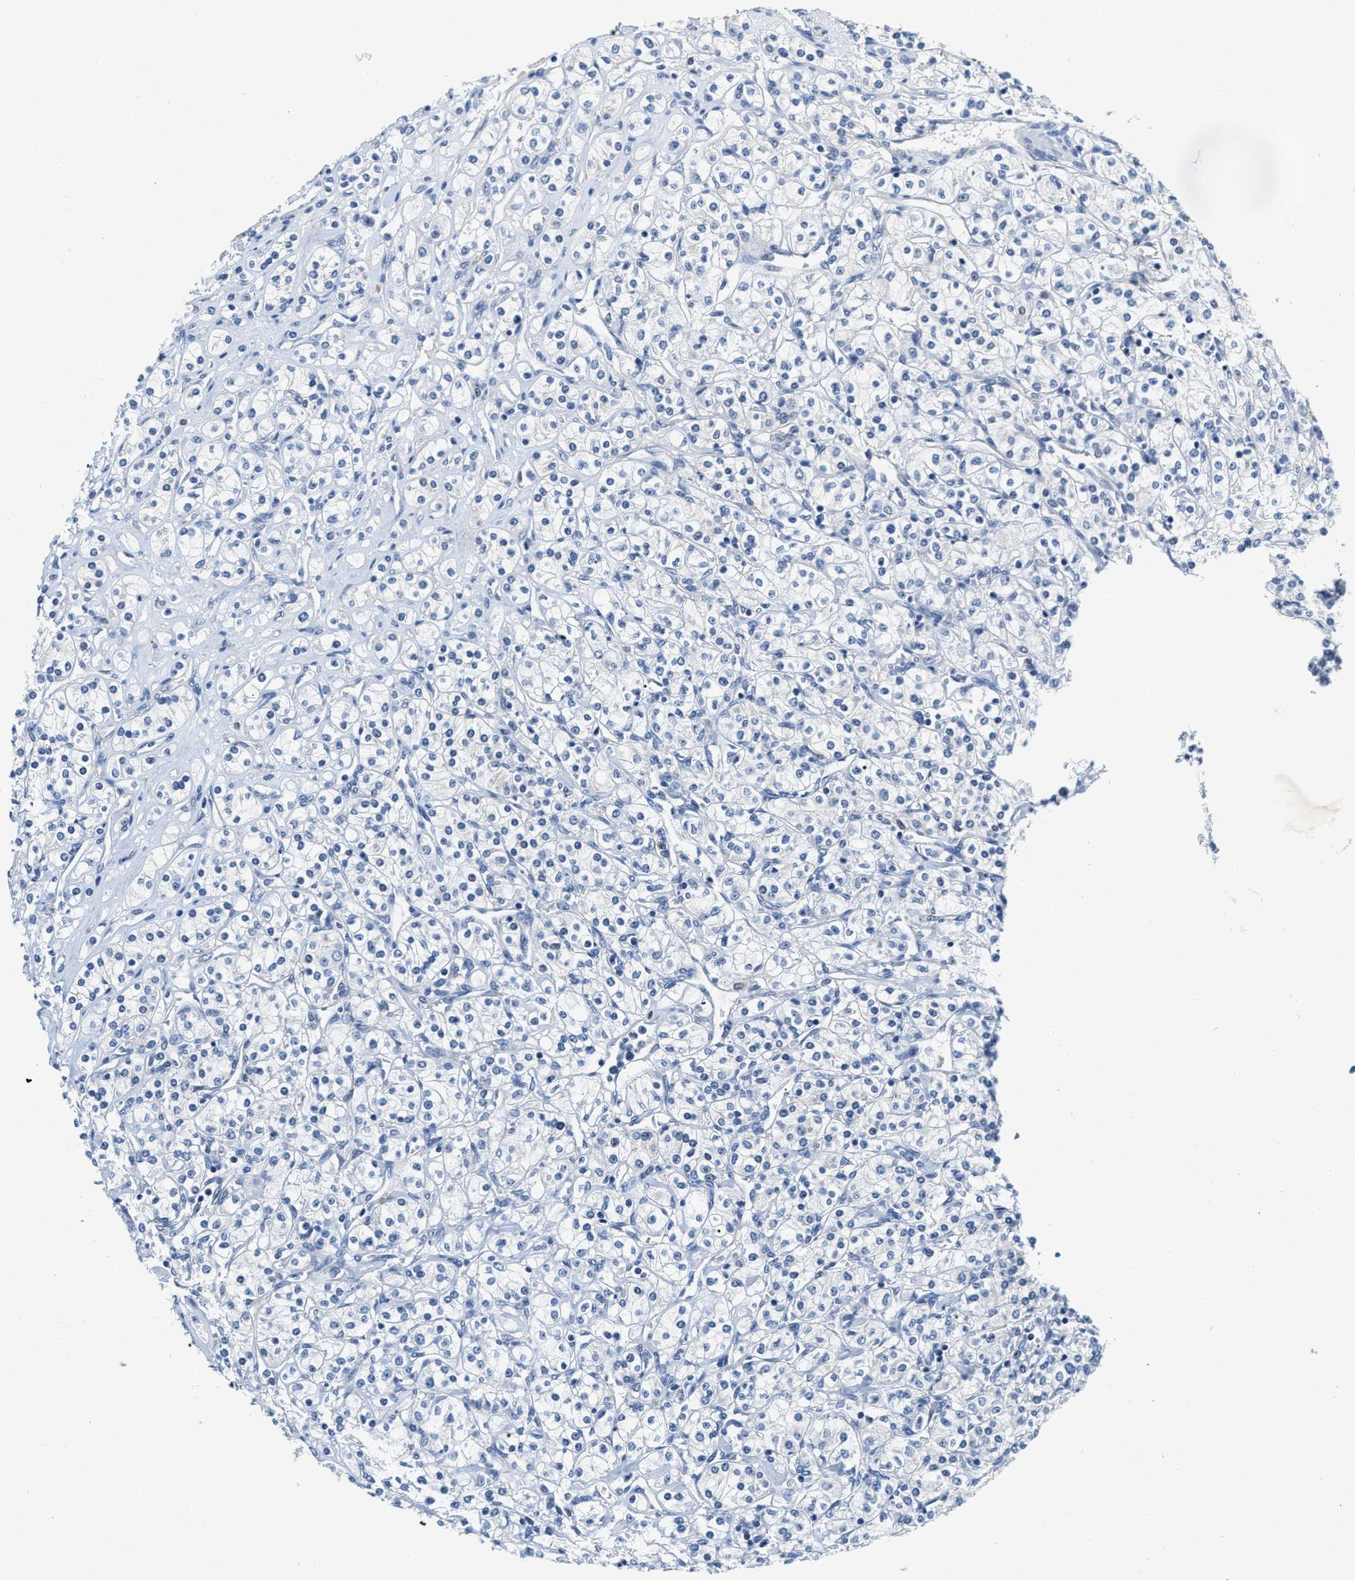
{"staining": {"intensity": "negative", "quantity": "none", "location": "none"}, "tissue": "renal cancer", "cell_type": "Tumor cells", "image_type": "cancer", "snomed": [{"axis": "morphology", "description": "Adenocarcinoma, NOS"}, {"axis": "topography", "description": "Kidney"}], "caption": "This image is of renal cancer stained with immunohistochemistry (IHC) to label a protein in brown with the nuclei are counter-stained blue. There is no staining in tumor cells.", "gene": "EIF2AK2", "patient": {"sex": "male", "age": 77}}